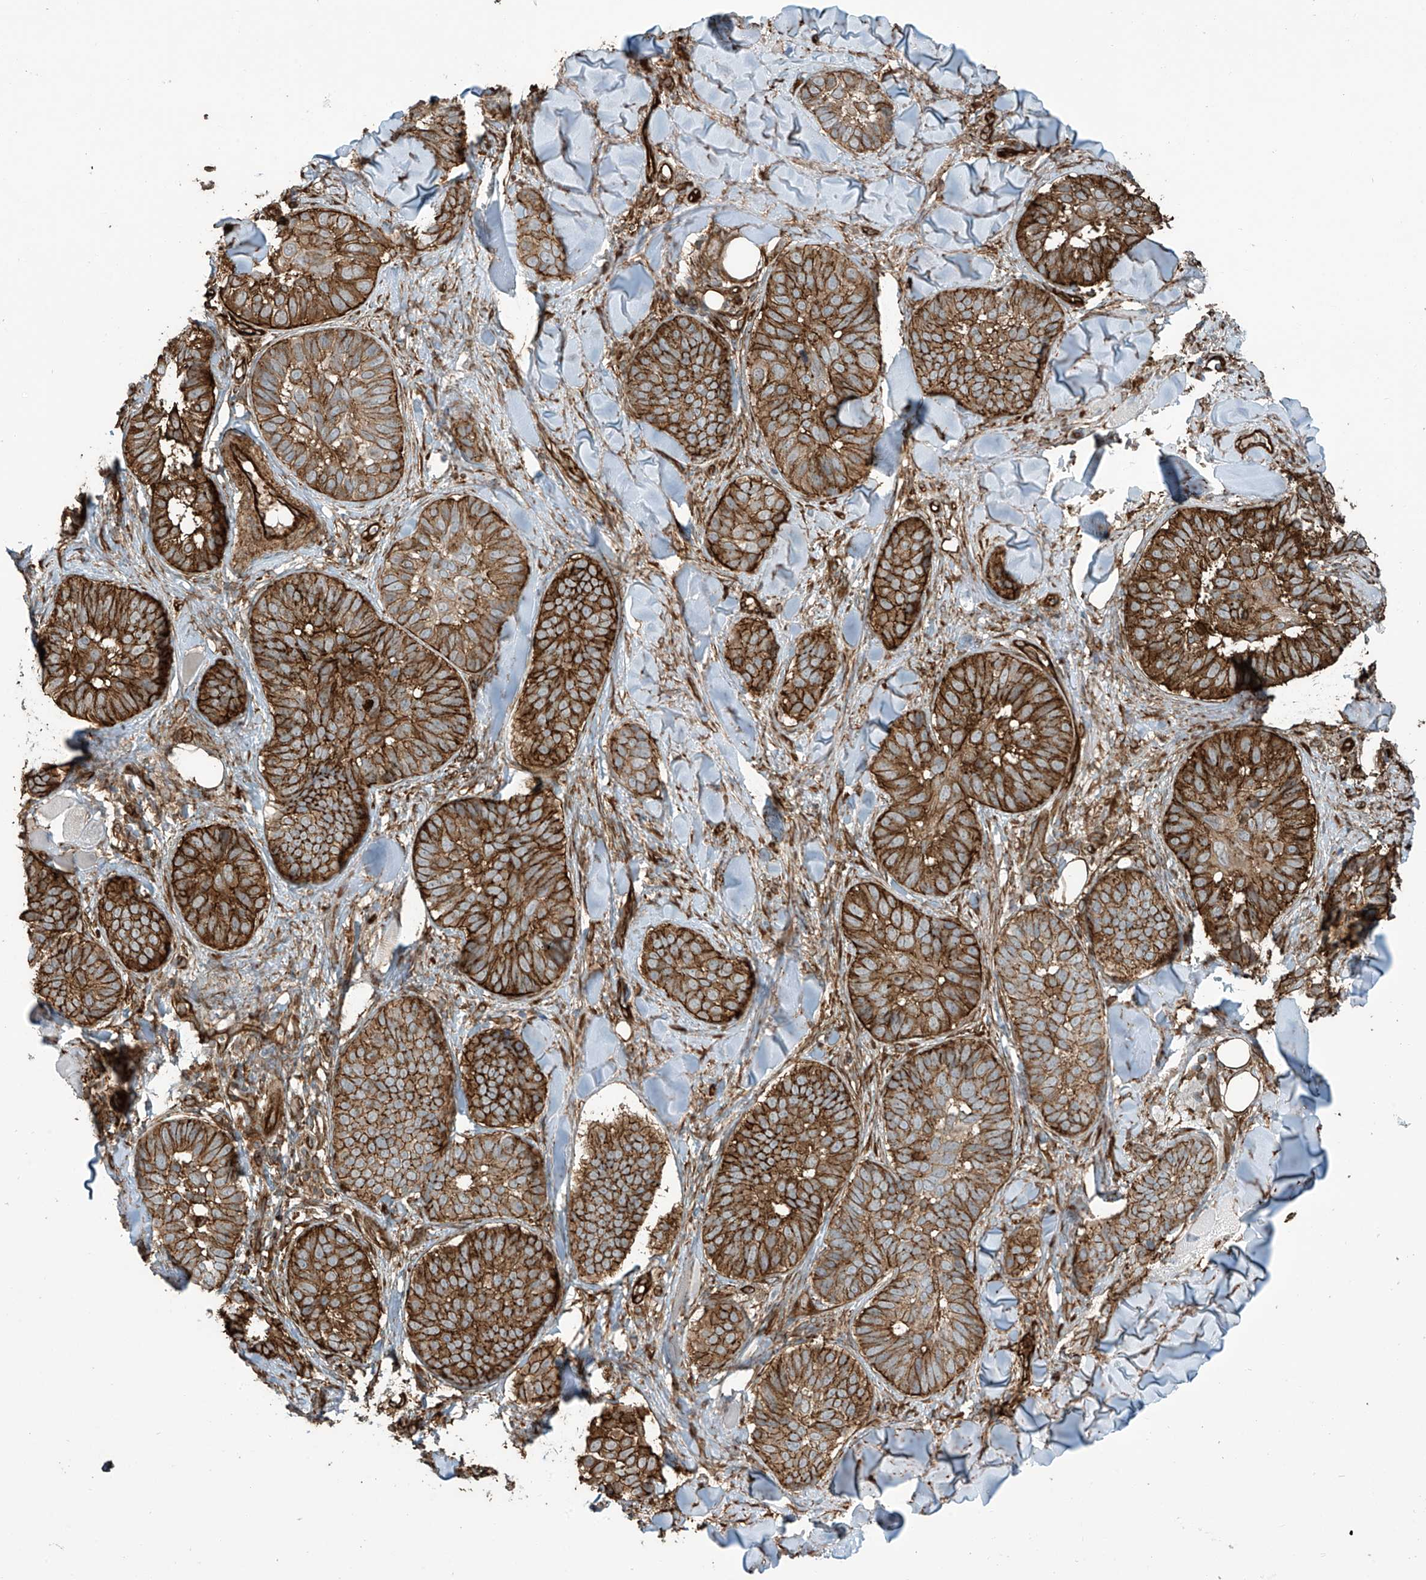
{"staining": {"intensity": "strong", "quantity": ">75%", "location": "cytoplasmic/membranous"}, "tissue": "skin cancer", "cell_type": "Tumor cells", "image_type": "cancer", "snomed": [{"axis": "morphology", "description": "Basal cell carcinoma"}, {"axis": "topography", "description": "Skin"}], "caption": "Tumor cells demonstrate high levels of strong cytoplasmic/membranous staining in about >75% of cells in skin cancer (basal cell carcinoma).", "gene": "SLC9A2", "patient": {"sex": "male", "age": 62}}